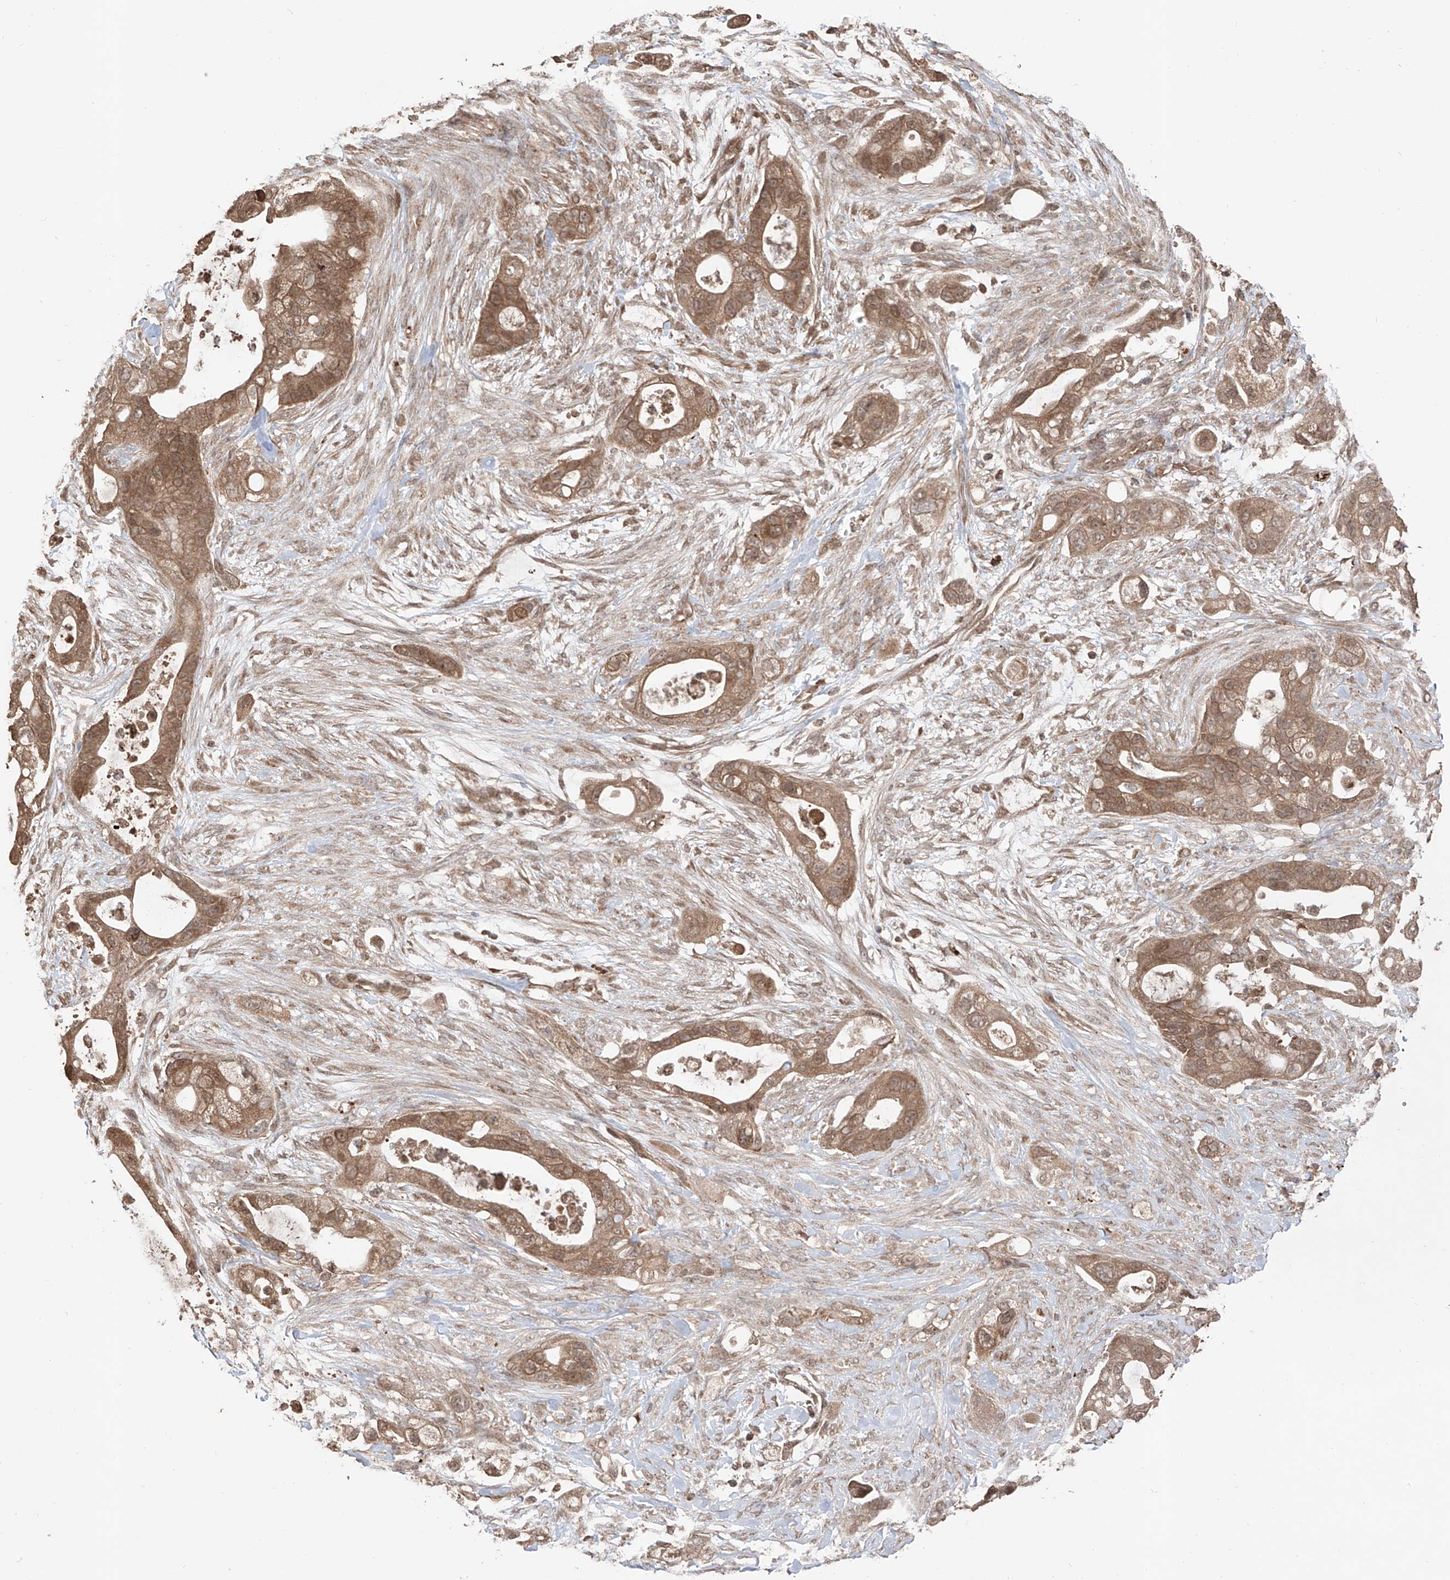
{"staining": {"intensity": "moderate", "quantity": ">75%", "location": "cytoplasmic/membranous"}, "tissue": "pancreatic cancer", "cell_type": "Tumor cells", "image_type": "cancer", "snomed": [{"axis": "morphology", "description": "Adenocarcinoma, NOS"}, {"axis": "topography", "description": "Pancreas"}], "caption": "Human pancreatic adenocarcinoma stained for a protein (brown) demonstrates moderate cytoplasmic/membranous positive positivity in about >75% of tumor cells.", "gene": "FAM135A", "patient": {"sex": "male", "age": 53}}